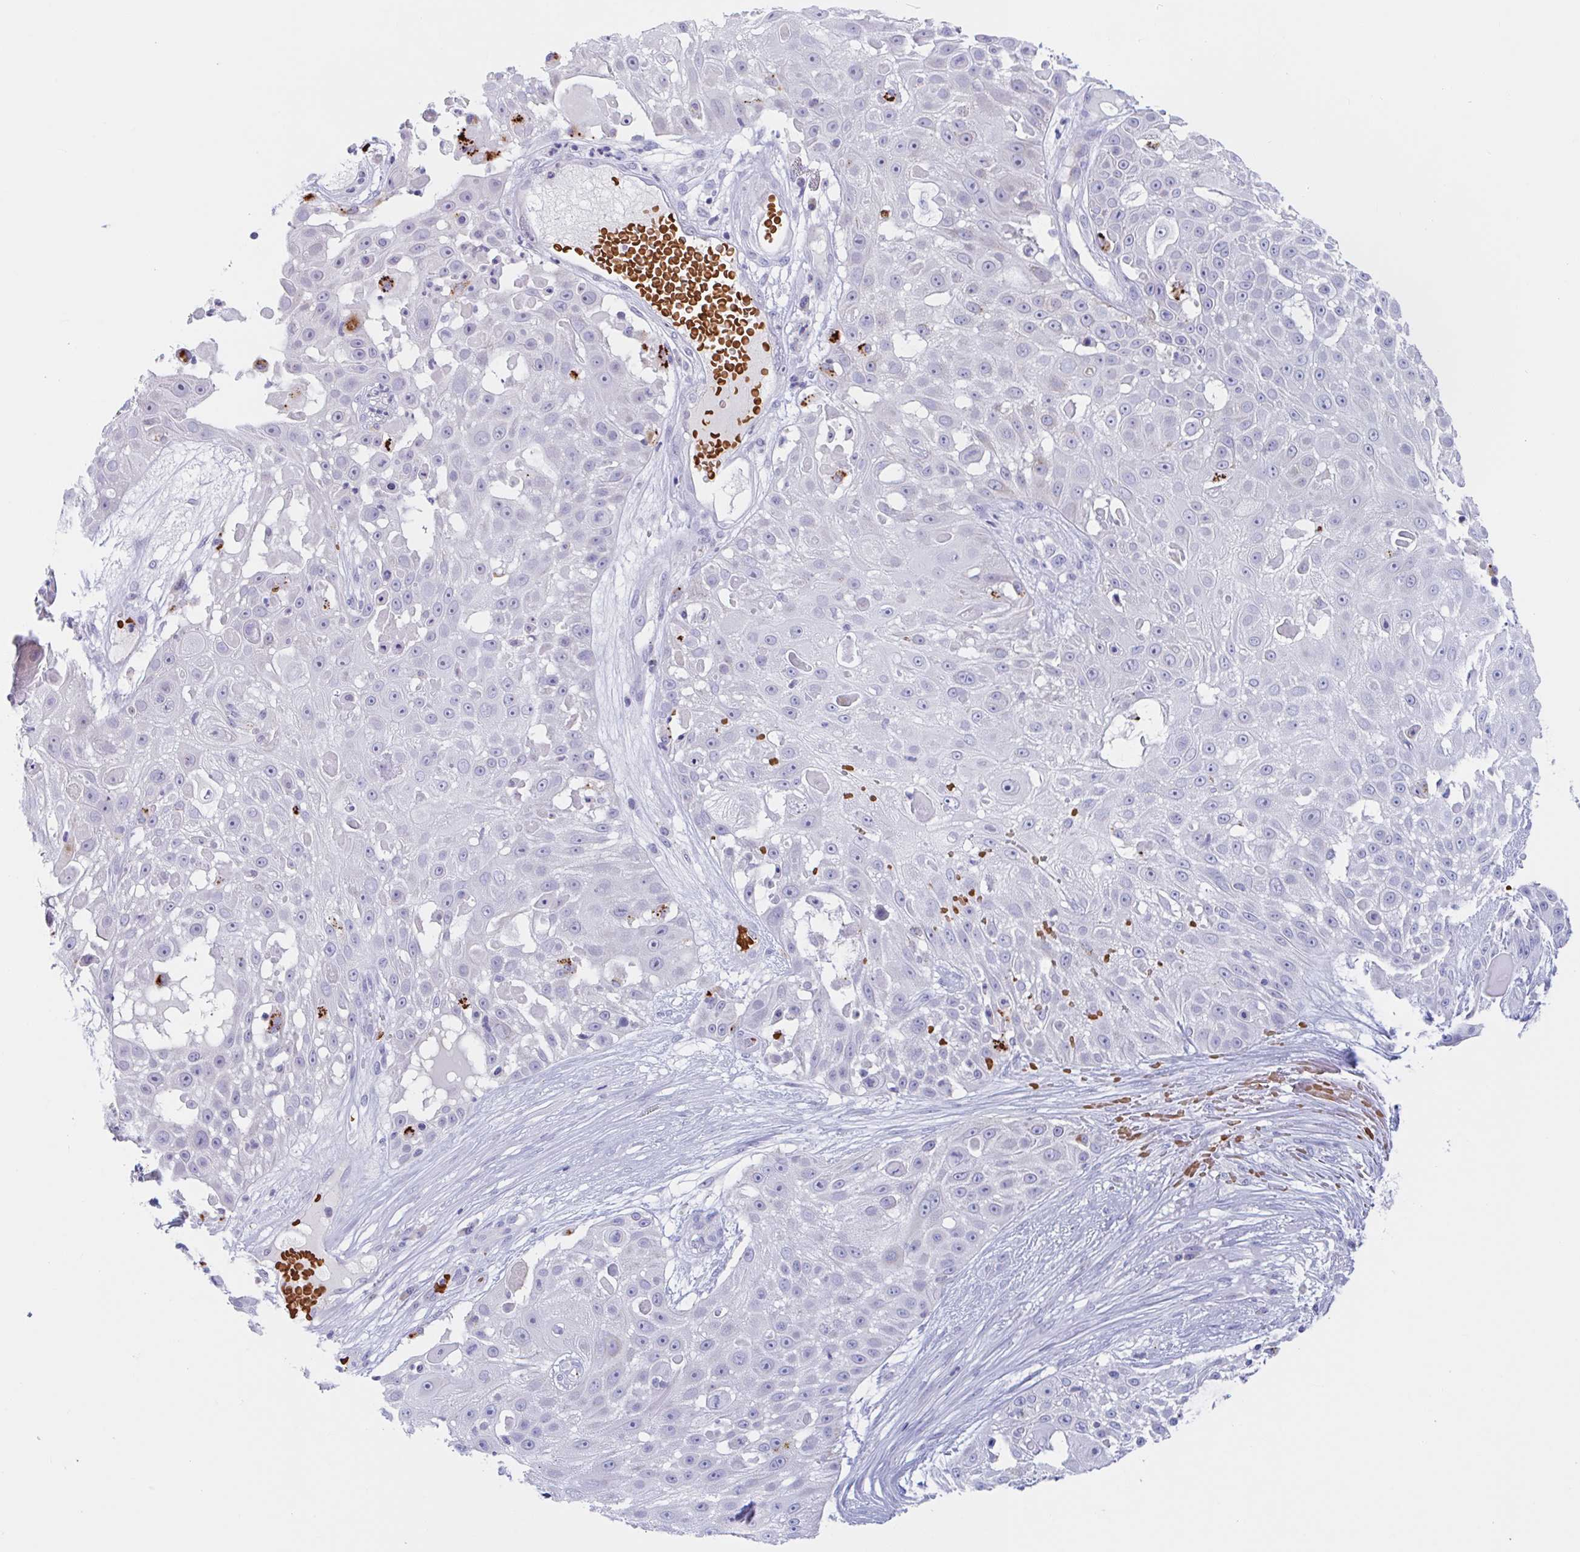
{"staining": {"intensity": "negative", "quantity": "none", "location": "none"}, "tissue": "skin cancer", "cell_type": "Tumor cells", "image_type": "cancer", "snomed": [{"axis": "morphology", "description": "Squamous cell carcinoma, NOS"}, {"axis": "topography", "description": "Skin"}], "caption": "Tumor cells show no significant protein expression in squamous cell carcinoma (skin). Nuclei are stained in blue.", "gene": "ANKRD9", "patient": {"sex": "female", "age": 86}}